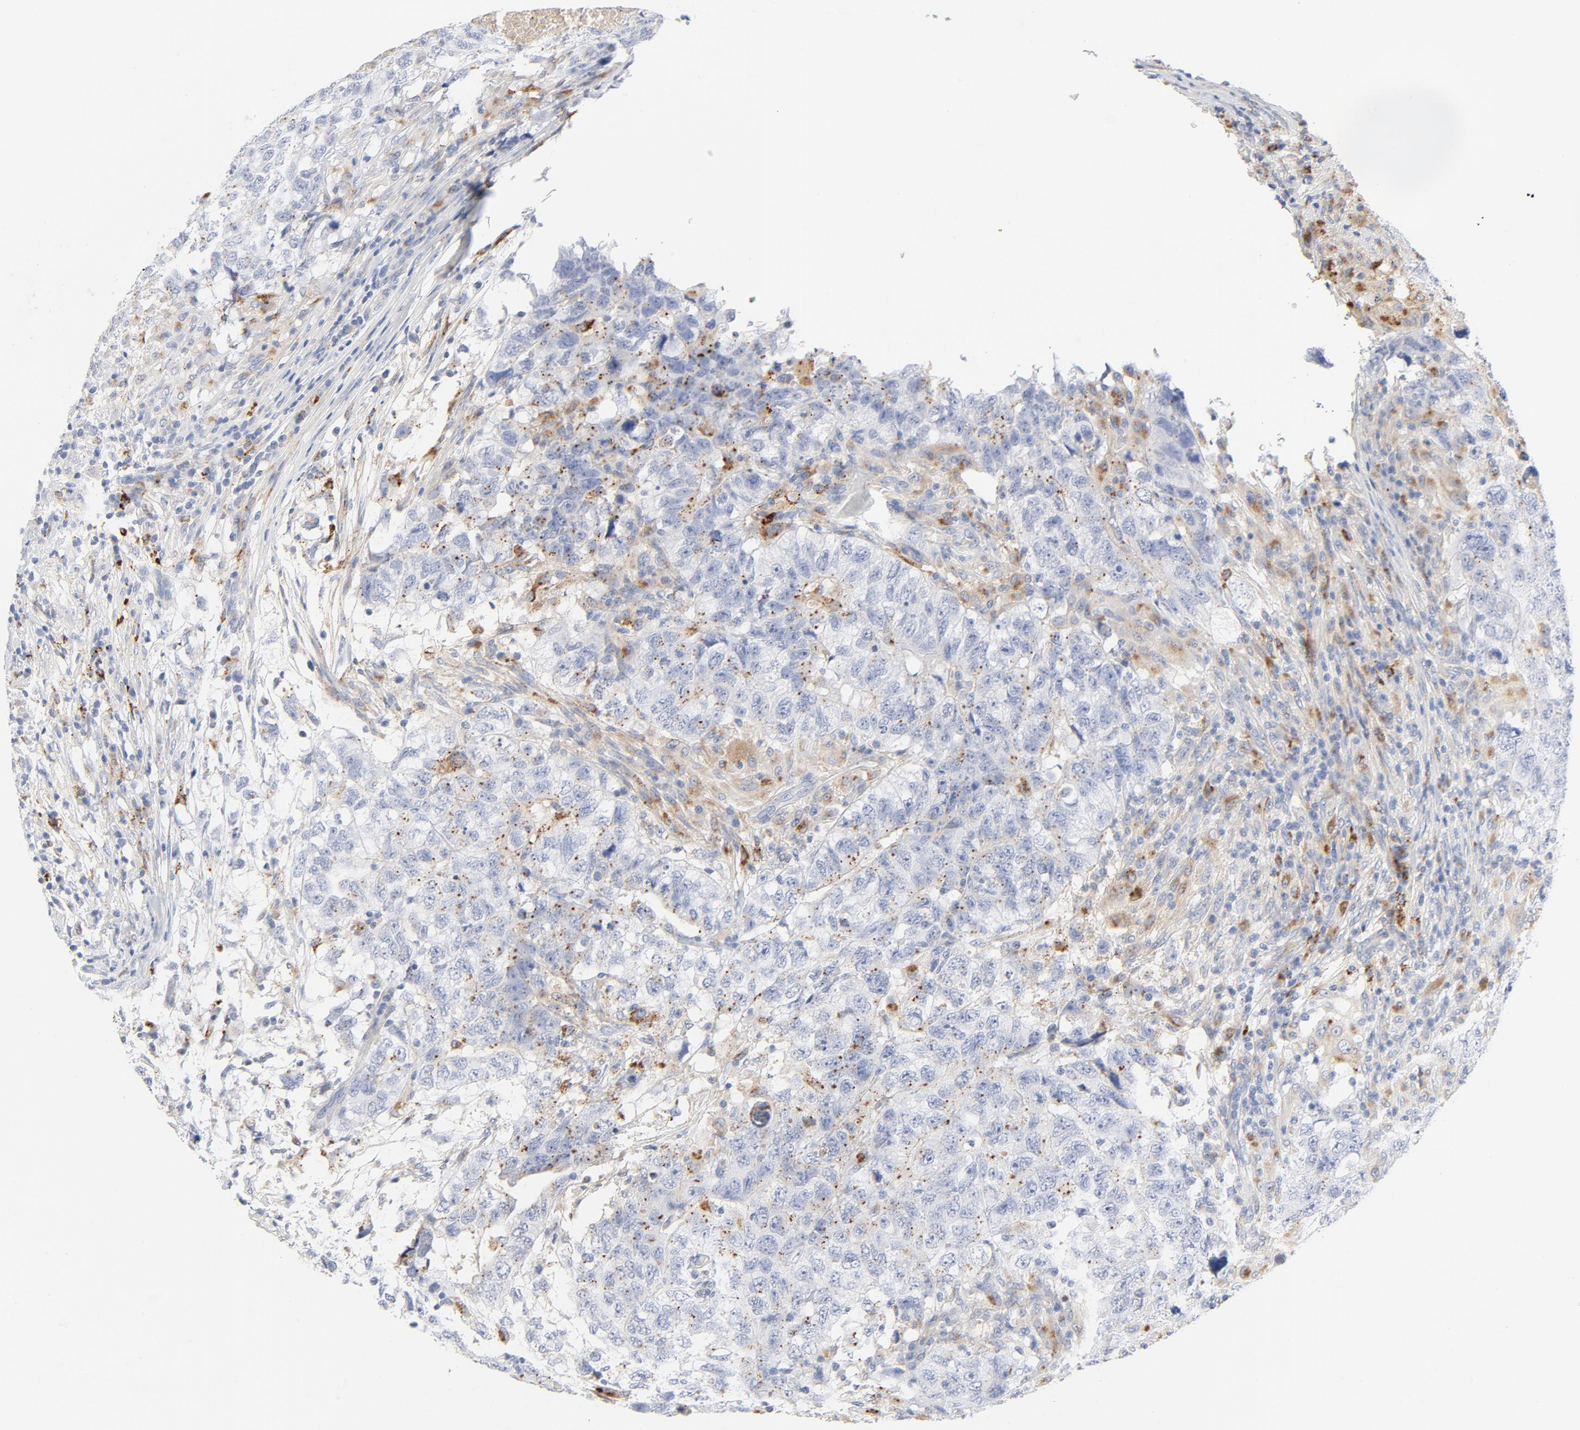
{"staining": {"intensity": "negative", "quantity": "none", "location": "none"}, "tissue": "testis cancer", "cell_type": "Tumor cells", "image_type": "cancer", "snomed": [{"axis": "morphology", "description": "Carcinoma, Embryonal, NOS"}, {"axis": "topography", "description": "Testis"}], "caption": "Tumor cells show no significant protein staining in testis embryonal carcinoma. (DAB immunohistochemistry (IHC) visualized using brightfield microscopy, high magnification).", "gene": "MAGEB17", "patient": {"sex": "male", "age": 21}}